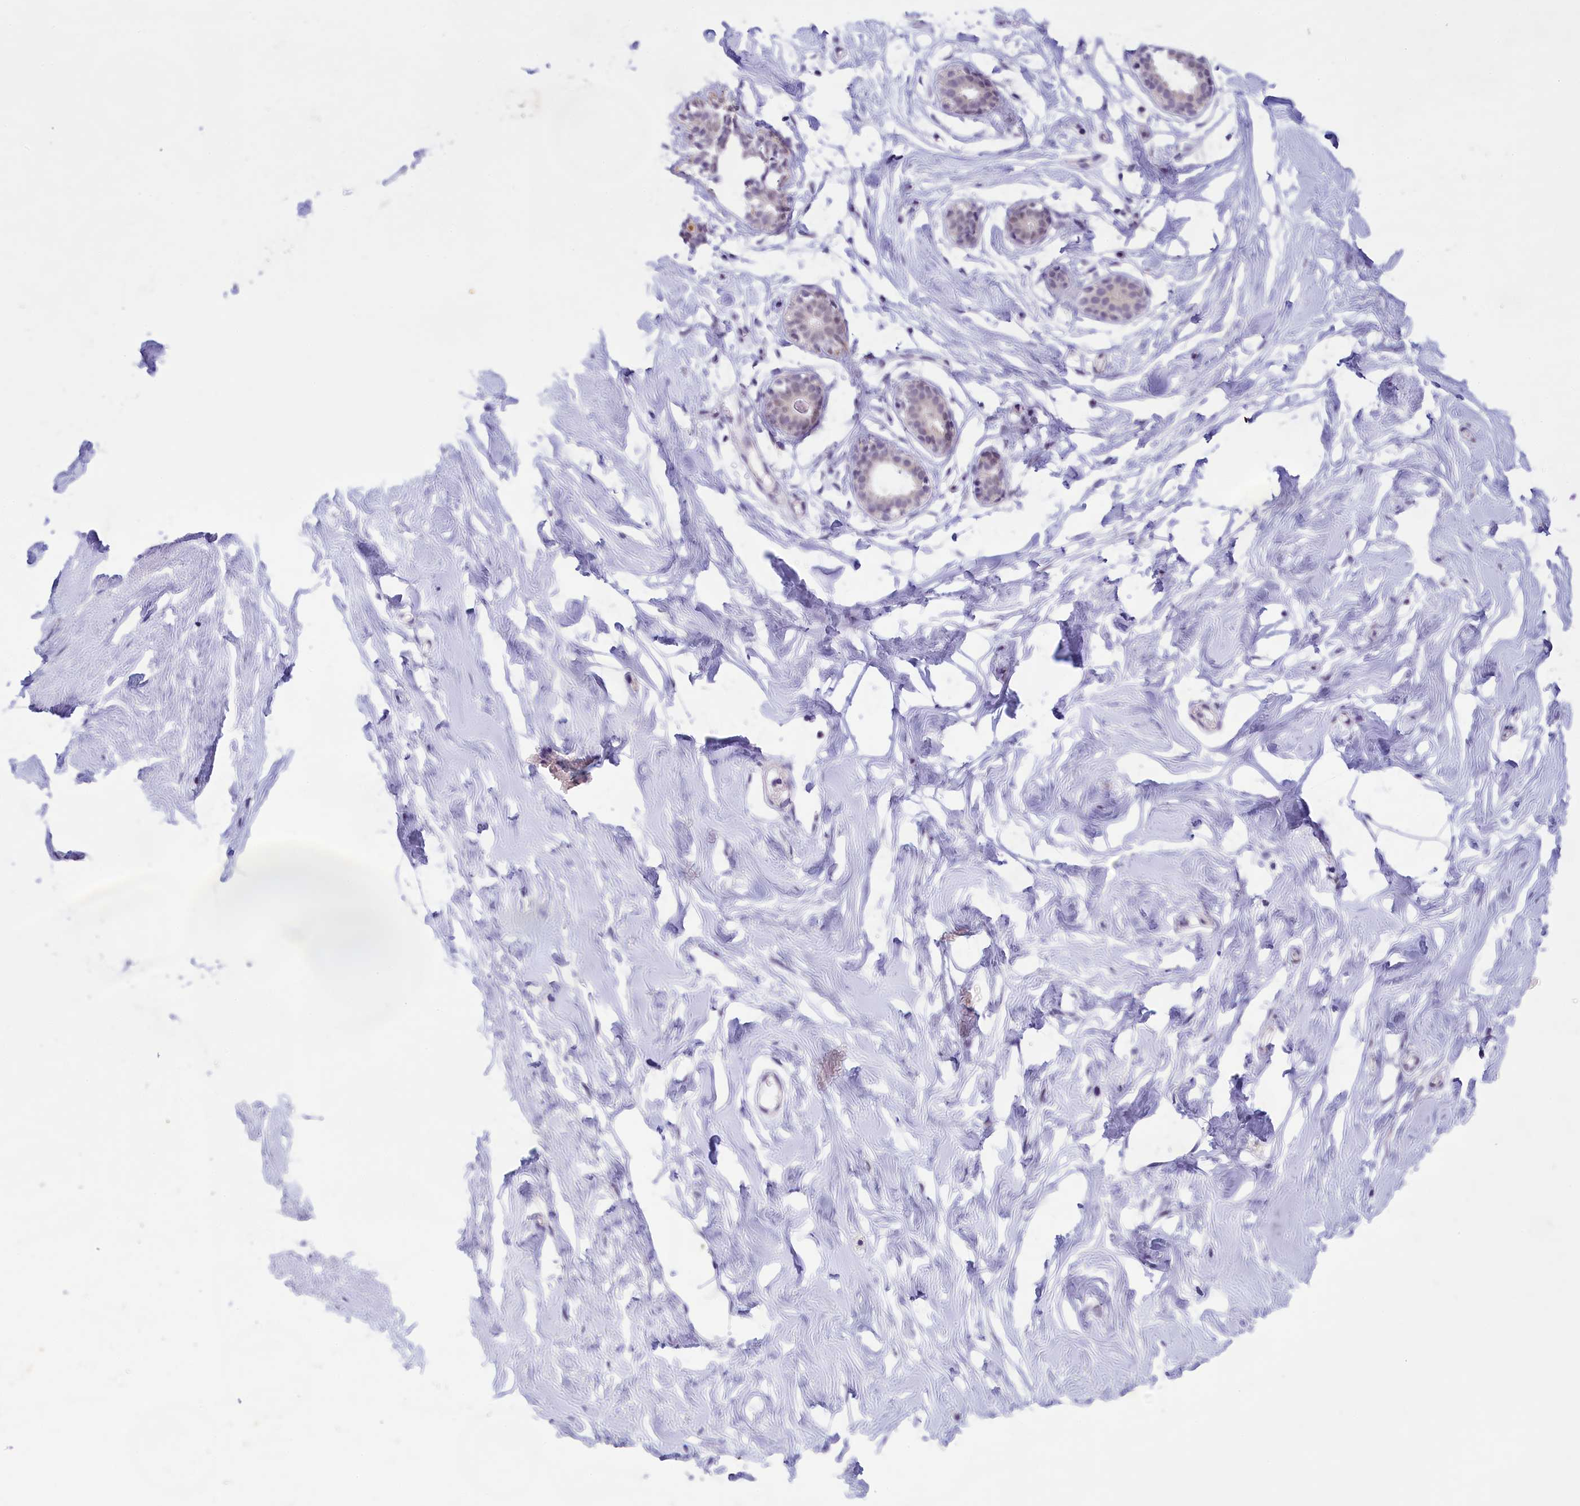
{"staining": {"intensity": "negative", "quantity": "none", "location": "none"}, "tissue": "breast", "cell_type": "Adipocytes", "image_type": "normal", "snomed": [{"axis": "morphology", "description": "Normal tissue, NOS"}, {"axis": "morphology", "description": "Adenoma, NOS"}, {"axis": "topography", "description": "Breast"}], "caption": "DAB immunohistochemical staining of benign human breast exhibits no significant staining in adipocytes. (Stains: DAB (3,3'-diaminobenzidine) immunohistochemistry (IHC) with hematoxylin counter stain, Microscopy: brightfield microscopy at high magnification).", "gene": "ELOA2", "patient": {"sex": "female", "age": 23}}